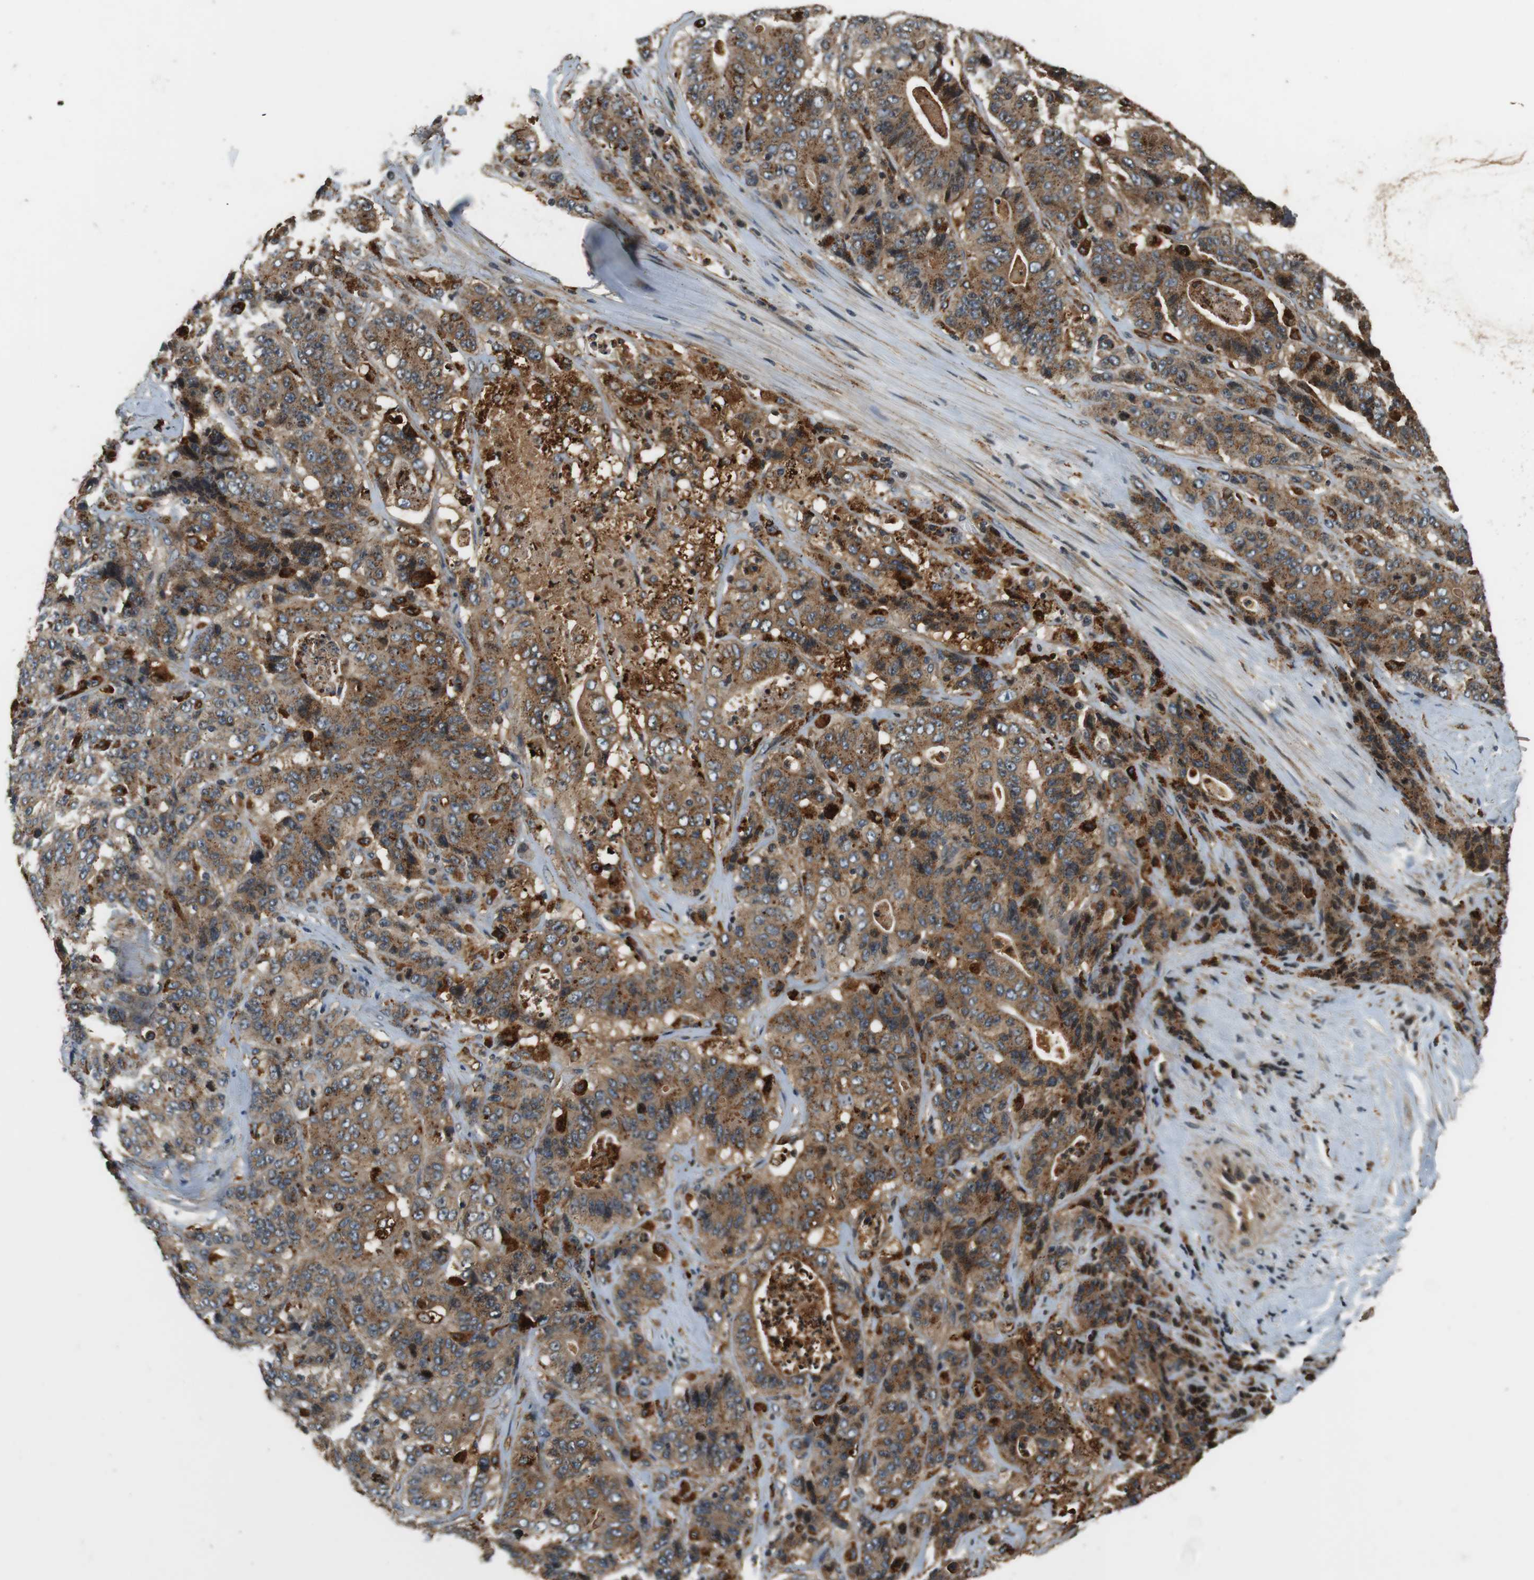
{"staining": {"intensity": "moderate", "quantity": ">75%", "location": "cytoplasmic/membranous"}, "tissue": "stomach cancer", "cell_type": "Tumor cells", "image_type": "cancer", "snomed": [{"axis": "morphology", "description": "Adenocarcinoma, NOS"}, {"axis": "topography", "description": "Stomach"}], "caption": "Tumor cells demonstrate medium levels of moderate cytoplasmic/membranous positivity in approximately >75% of cells in stomach cancer. The staining is performed using DAB (3,3'-diaminobenzidine) brown chromogen to label protein expression. The nuclei are counter-stained blue using hematoxylin.", "gene": "TXNRD1", "patient": {"sex": "female", "age": 73}}